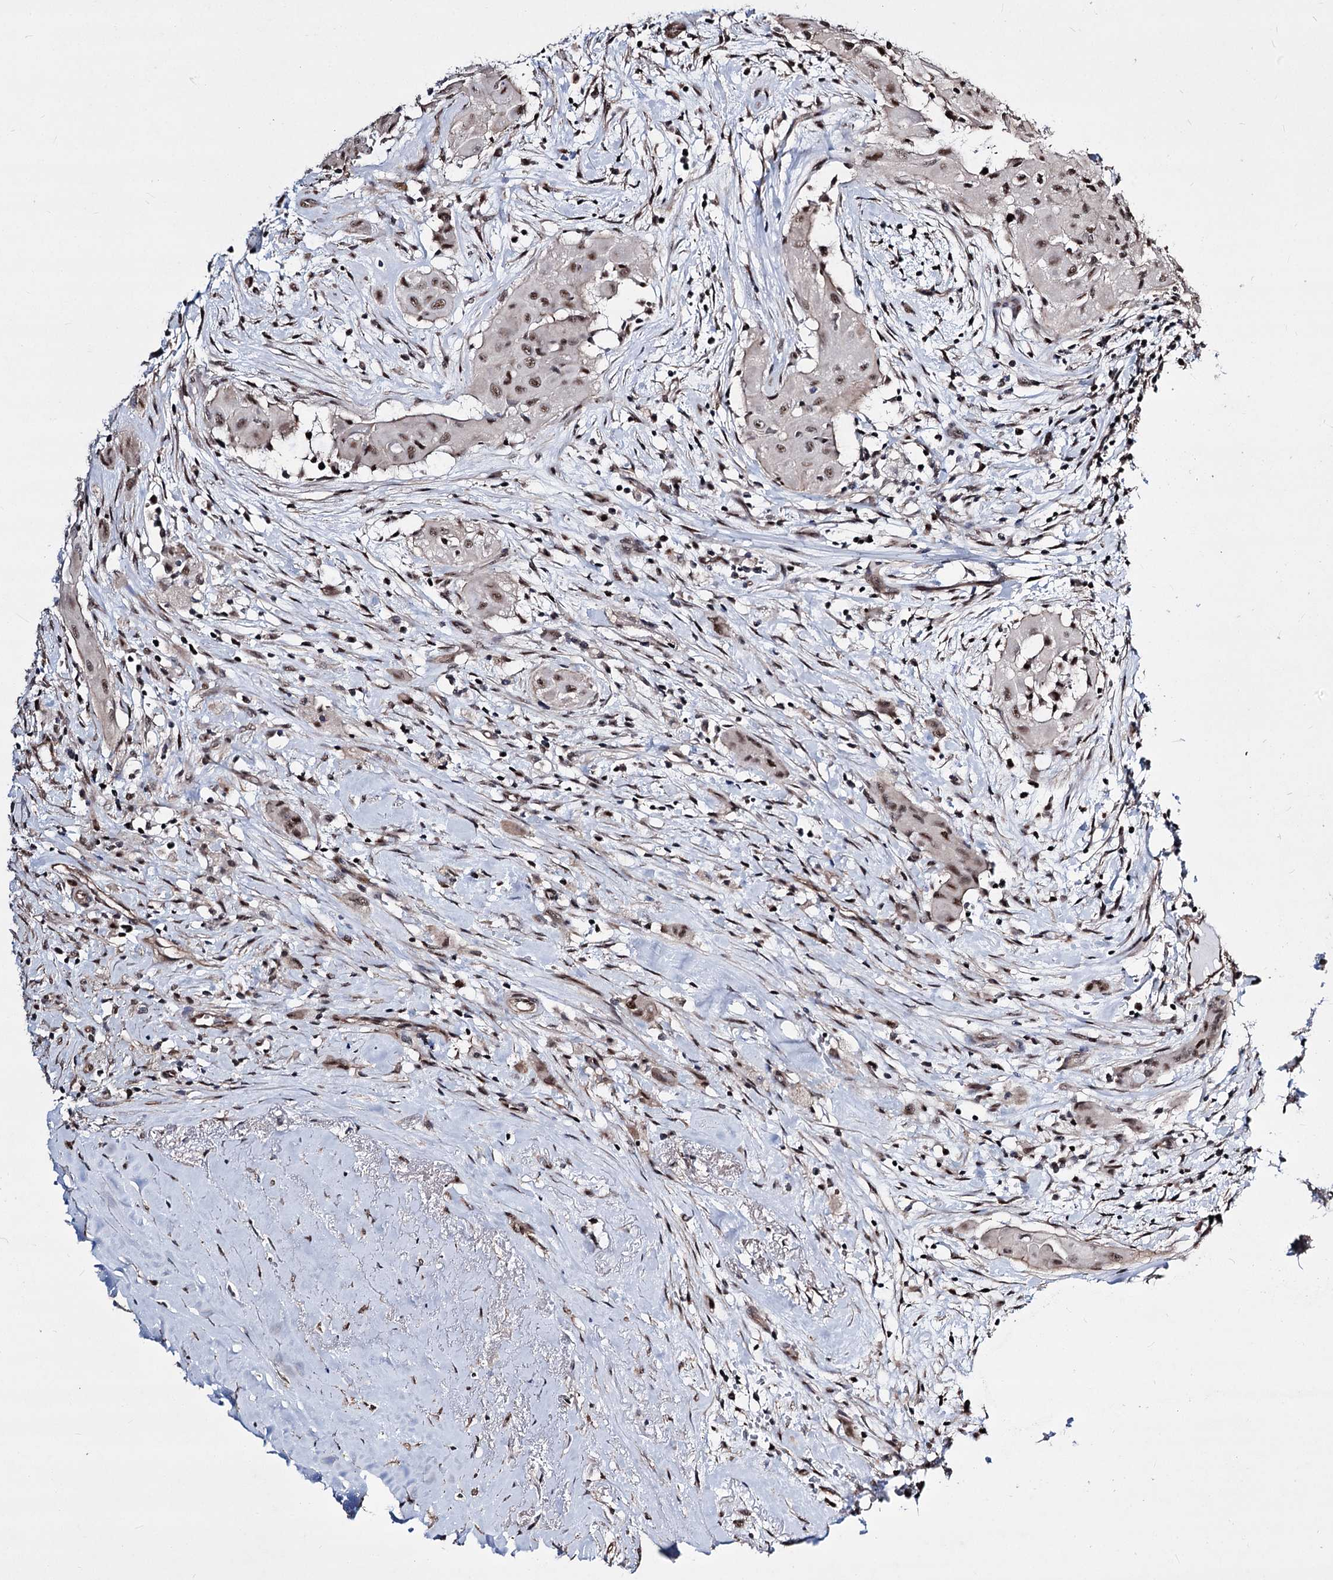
{"staining": {"intensity": "moderate", "quantity": "25%-75%", "location": "nuclear"}, "tissue": "thyroid cancer", "cell_type": "Tumor cells", "image_type": "cancer", "snomed": [{"axis": "morphology", "description": "Papillary adenocarcinoma, NOS"}, {"axis": "topography", "description": "Thyroid gland"}], "caption": "An immunohistochemistry histopathology image of tumor tissue is shown. Protein staining in brown highlights moderate nuclear positivity in thyroid papillary adenocarcinoma within tumor cells.", "gene": "CHMP7", "patient": {"sex": "female", "age": 59}}